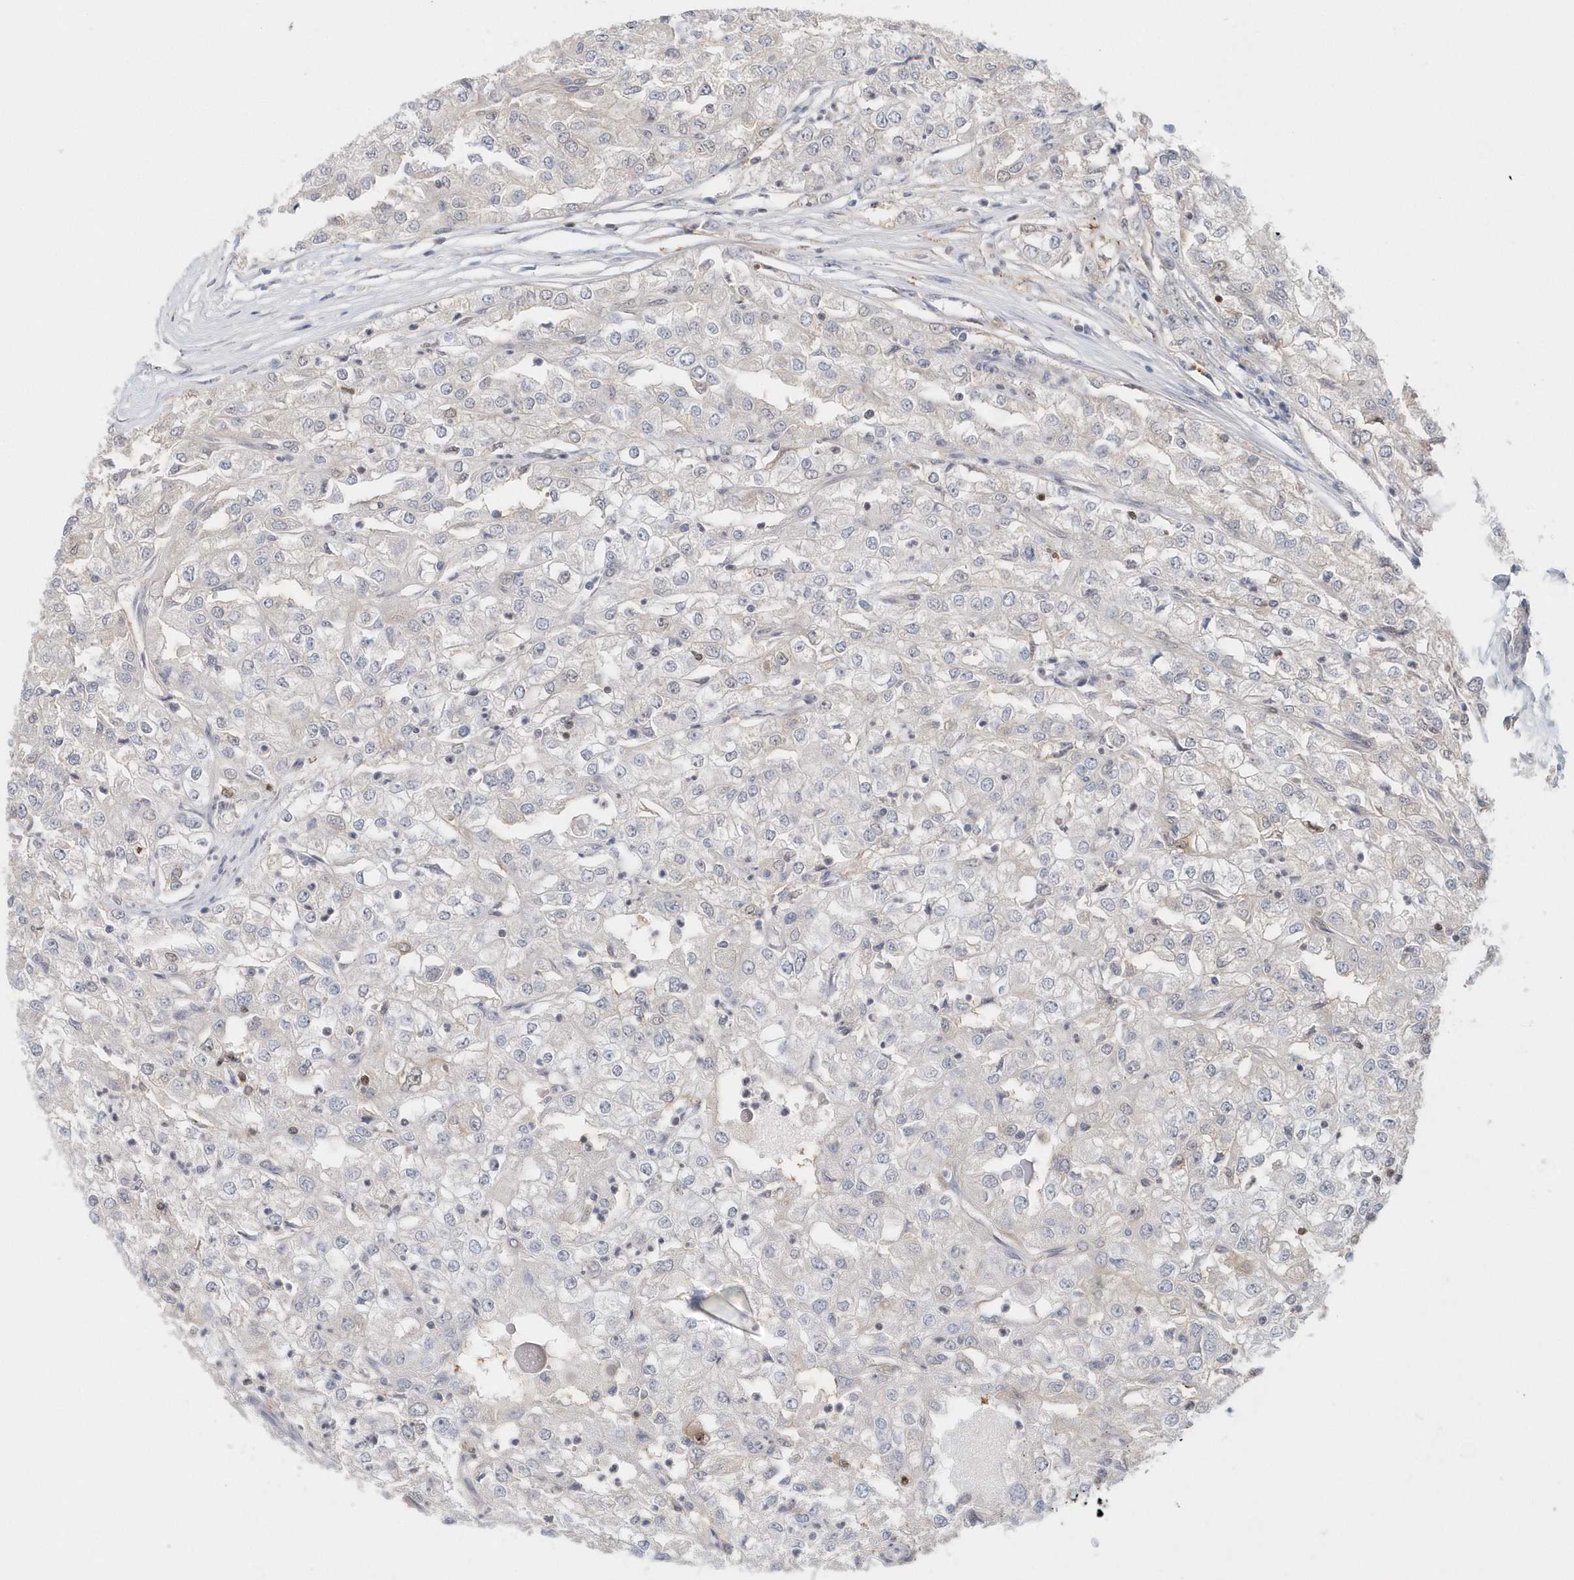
{"staining": {"intensity": "negative", "quantity": "none", "location": "none"}, "tissue": "renal cancer", "cell_type": "Tumor cells", "image_type": "cancer", "snomed": [{"axis": "morphology", "description": "Adenocarcinoma, NOS"}, {"axis": "topography", "description": "Kidney"}], "caption": "Tumor cells are negative for protein expression in human adenocarcinoma (renal).", "gene": "SUMO2", "patient": {"sex": "female", "age": 54}}